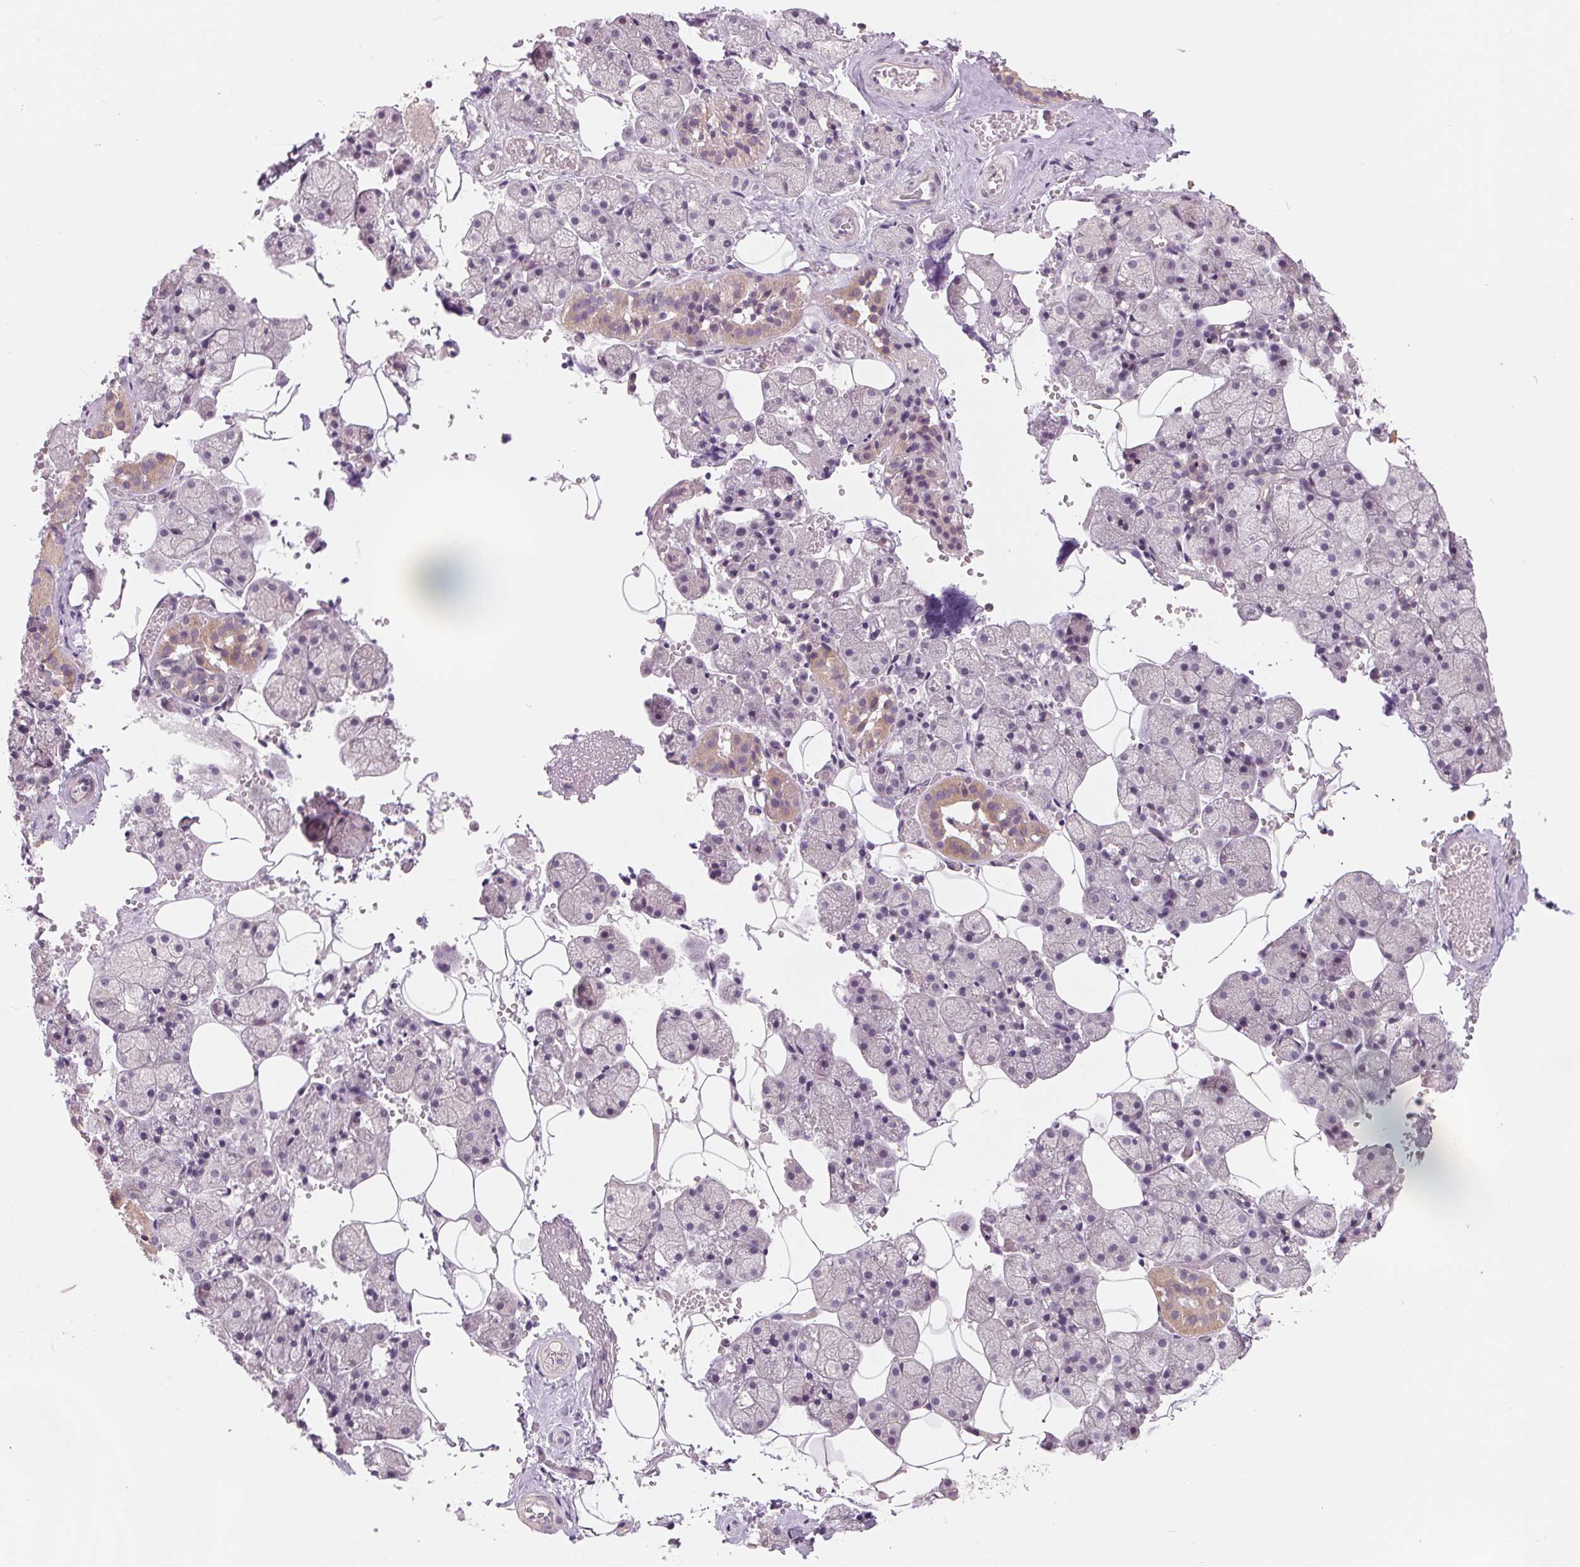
{"staining": {"intensity": "weak", "quantity": "<25%", "location": "cytoplasmic/membranous"}, "tissue": "salivary gland", "cell_type": "Glandular cells", "image_type": "normal", "snomed": [{"axis": "morphology", "description": "Normal tissue, NOS"}, {"axis": "topography", "description": "Salivary gland"}], "caption": "Immunohistochemistry histopathology image of unremarkable salivary gland stained for a protein (brown), which shows no staining in glandular cells. (Immunohistochemistry (ihc), brightfield microscopy, high magnification).", "gene": "AQP8", "patient": {"sex": "male", "age": 38}}